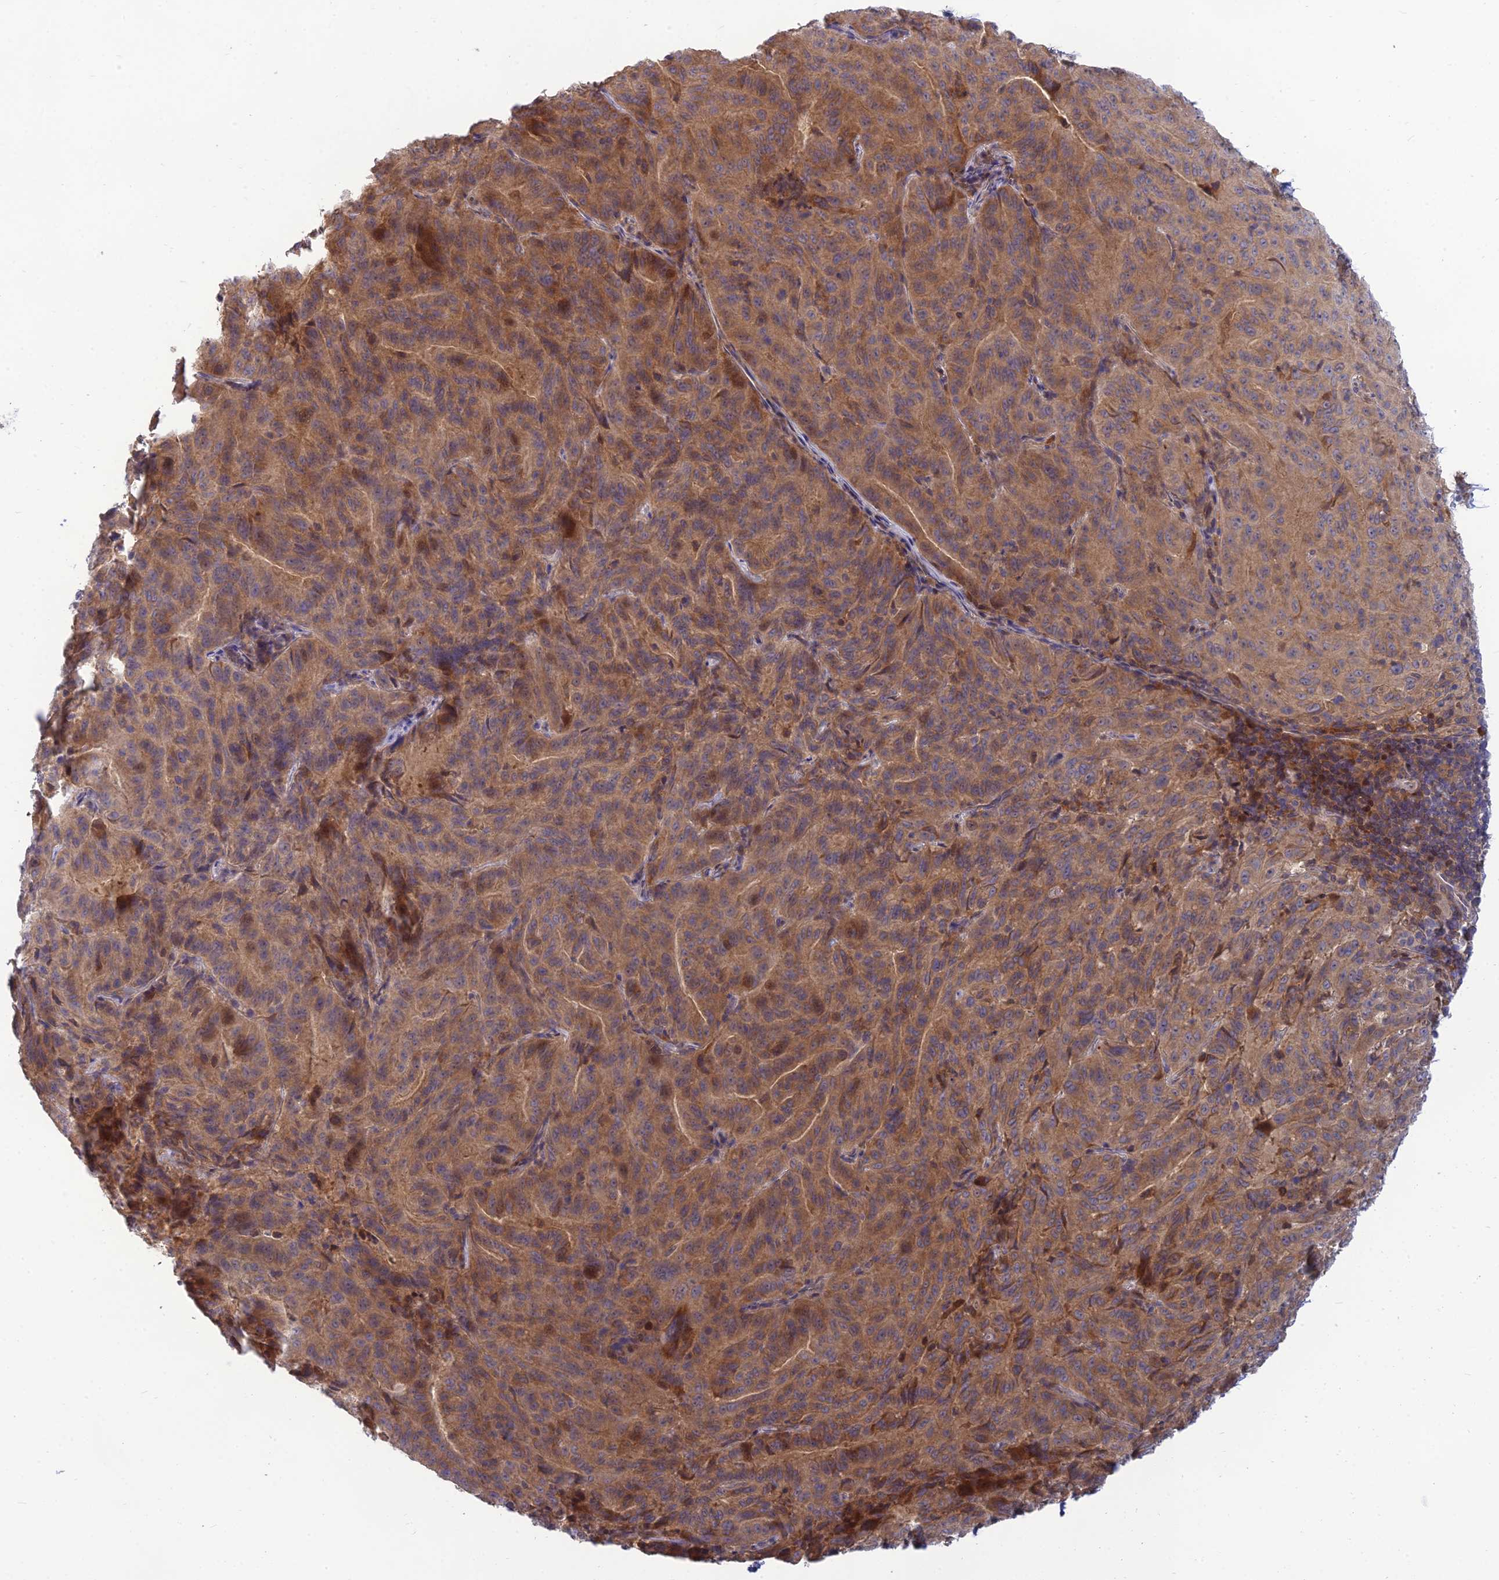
{"staining": {"intensity": "weak", "quantity": ">75%", "location": "cytoplasmic/membranous"}, "tissue": "pancreatic cancer", "cell_type": "Tumor cells", "image_type": "cancer", "snomed": [{"axis": "morphology", "description": "Adenocarcinoma, NOS"}, {"axis": "topography", "description": "Pancreas"}], "caption": "The photomicrograph shows immunohistochemical staining of adenocarcinoma (pancreatic). There is weak cytoplasmic/membranous staining is present in approximately >75% of tumor cells.", "gene": "FAM151B", "patient": {"sex": "male", "age": 63}}